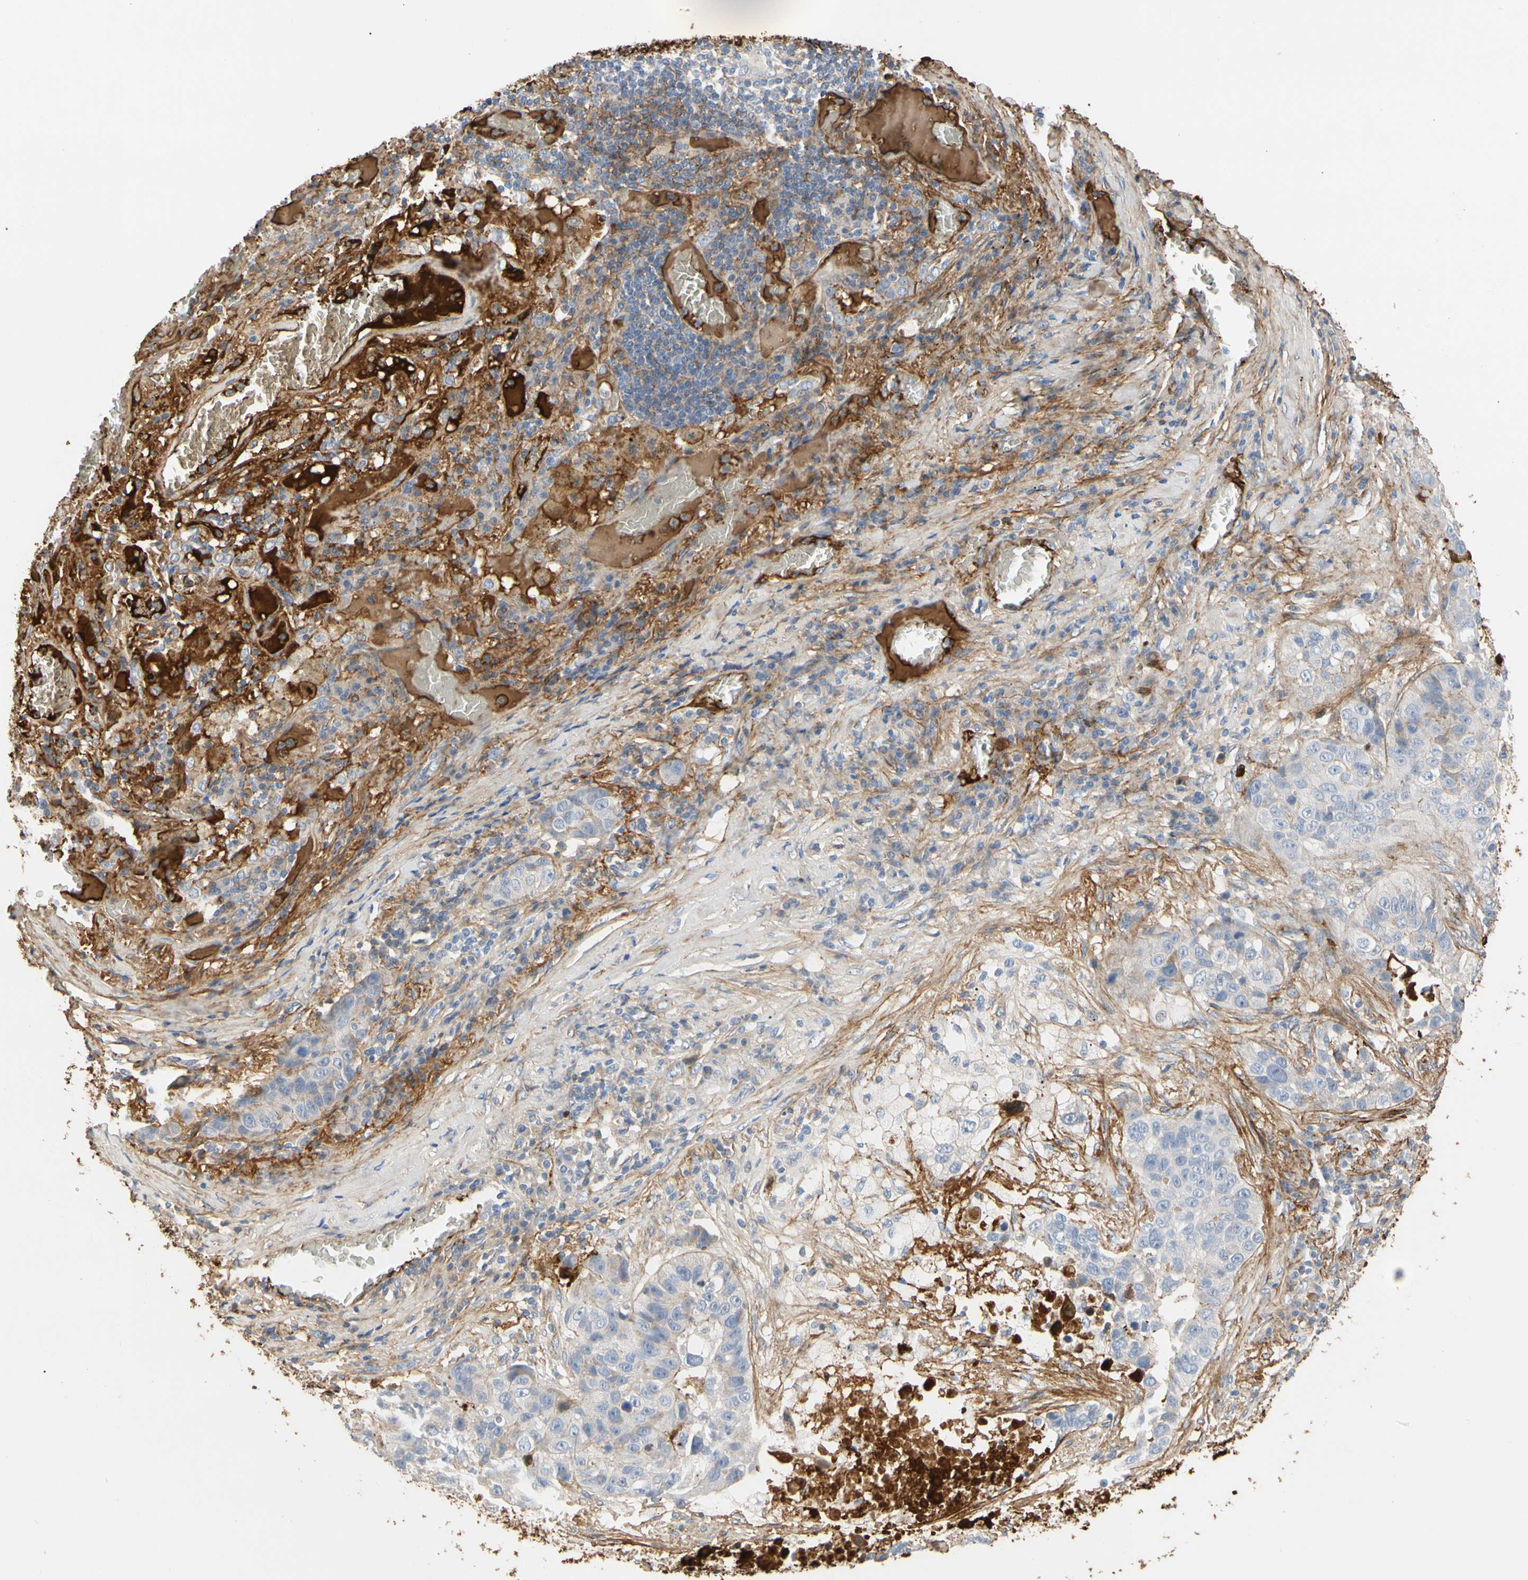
{"staining": {"intensity": "negative", "quantity": "none", "location": "none"}, "tissue": "lung cancer", "cell_type": "Tumor cells", "image_type": "cancer", "snomed": [{"axis": "morphology", "description": "Squamous cell carcinoma, NOS"}, {"axis": "topography", "description": "Lung"}], "caption": "Lung cancer was stained to show a protein in brown. There is no significant positivity in tumor cells.", "gene": "FGB", "patient": {"sex": "male", "age": 57}}